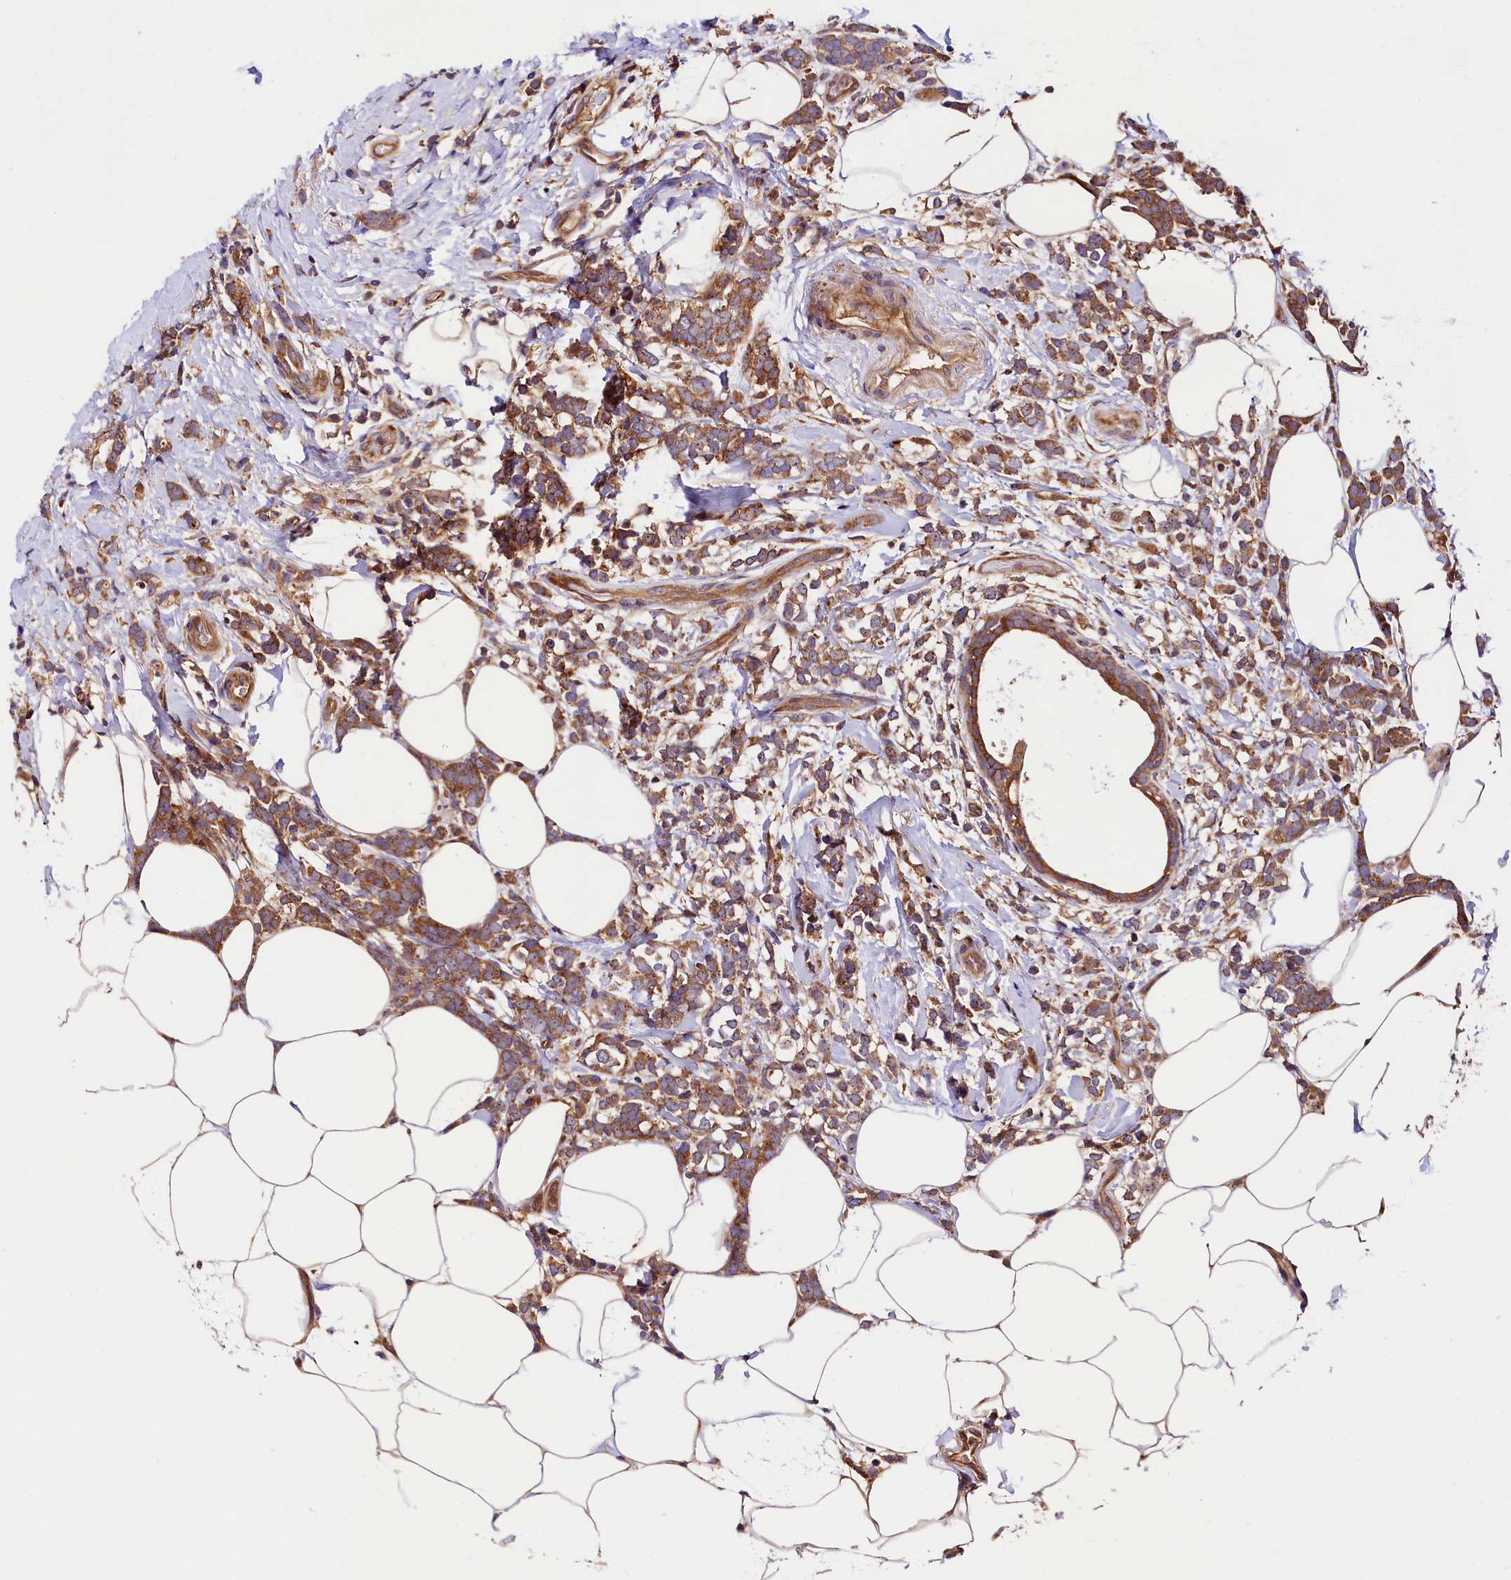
{"staining": {"intensity": "moderate", "quantity": ">75%", "location": "cytoplasmic/membranous"}, "tissue": "breast cancer", "cell_type": "Tumor cells", "image_type": "cancer", "snomed": [{"axis": "morphology", "description": "Lobular carcinoma"}, {"axis": "topography", "description": "Breast"}], "caption": "Immunohistochemistry micrograph of neoplastic tissue: human breast cancer stained using immunohistochemistry reveals medium levels of moderate protein expression localized specifically in the cytoplasmic/membranous of tumor cells, appearing as a cytoplasmic/membranous brown color.", "gene": "VPS35", "patient": {"sex": "female", "age": 58}}